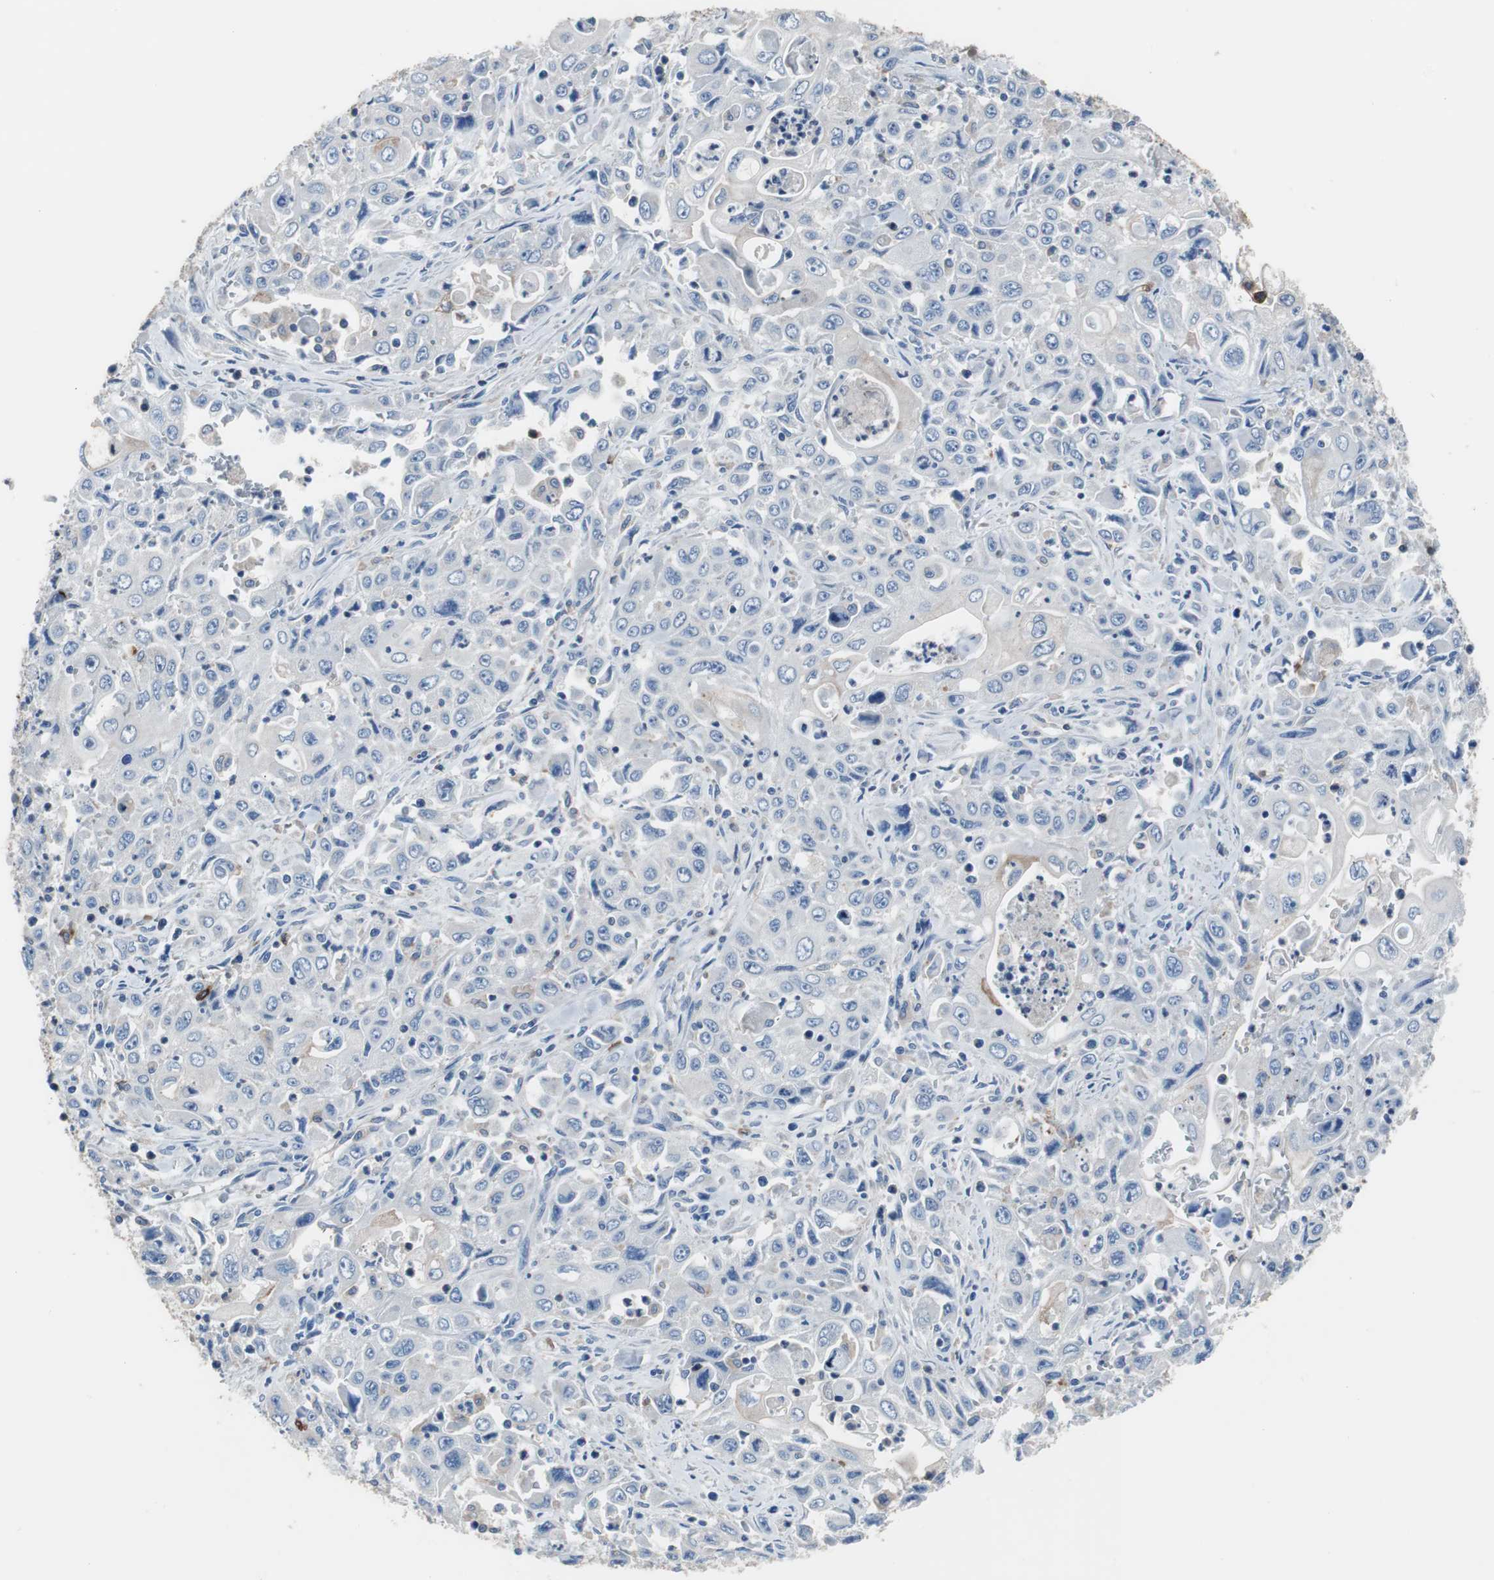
{"staining": {"intensity": "negative", "quantity": "none", "location": "none"}, "tissue": "pancreatic cancer", "cell_type": "Tumor cells", "image_type": "cancer", "snomed": [{"axis": "morphology", "description": "Adenocarcinoma, NOS"}, {"axis": "topography", "description": "Pancreas"}], "caption": "There is no significant positivity in tumor cells of pancreatic adenocarcinoma.", "gene": "FCGR2B", "patient": {"sex": "male", "age": 70}}